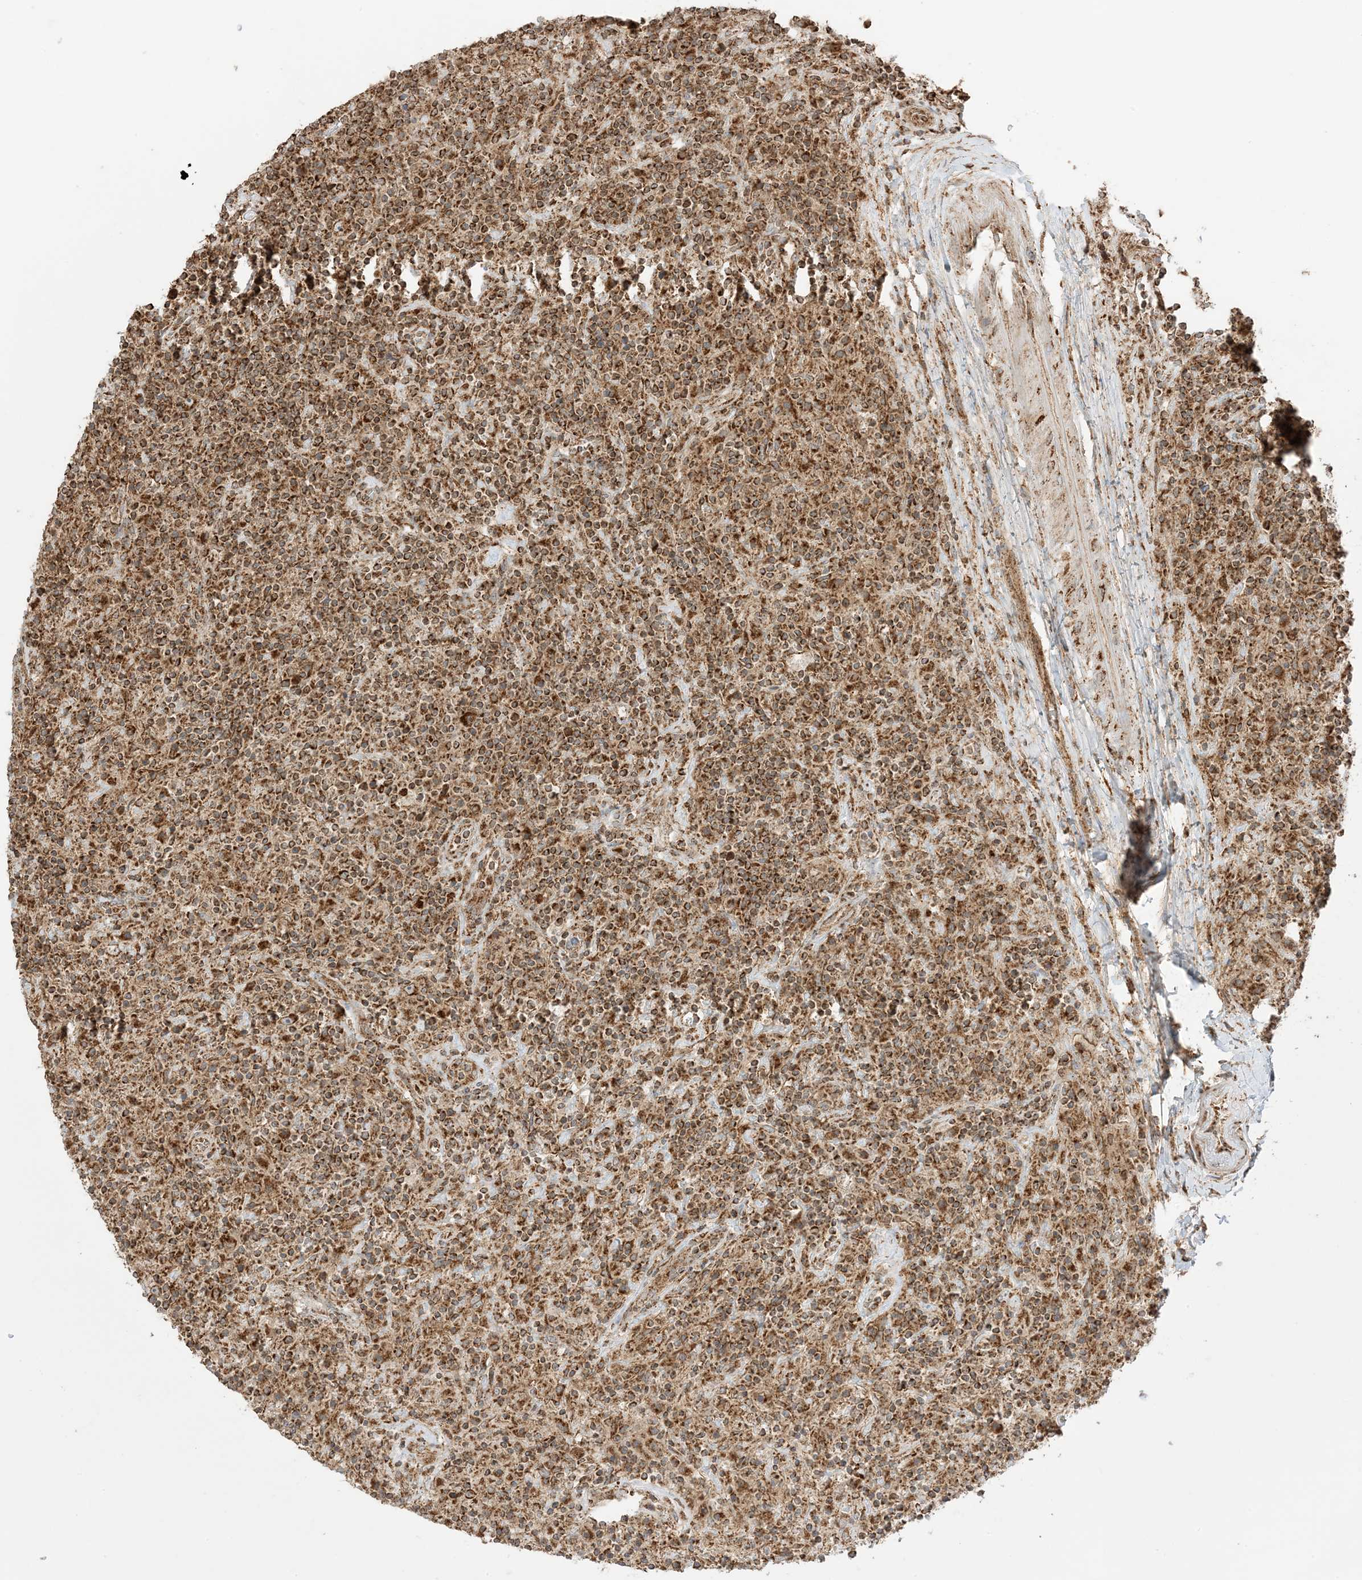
{"staining": {"intensity": "strong", "quantity": ">75%", "location": "cytoplasmic/membranous"}, "tissue": "lymphoma", "cell_type": "Tumor cells", "image_type": "cancer", "snomed": [{"axis": "morphology", "description": "Hodgkin's disease, NOS"}, {"axis": "topography", "description": "Lymph node"}], "caption": "Immunohistochemical staining of human lymphoma exhibits high levels of strong cytoplasmic/membranous protein positivity in about >75% of tumor cells. (brown staining indicates protein expression, while blue staining denotes nuclei).", "gene": "N4BP3", "patient": {"sex": "male", "age": 70}}